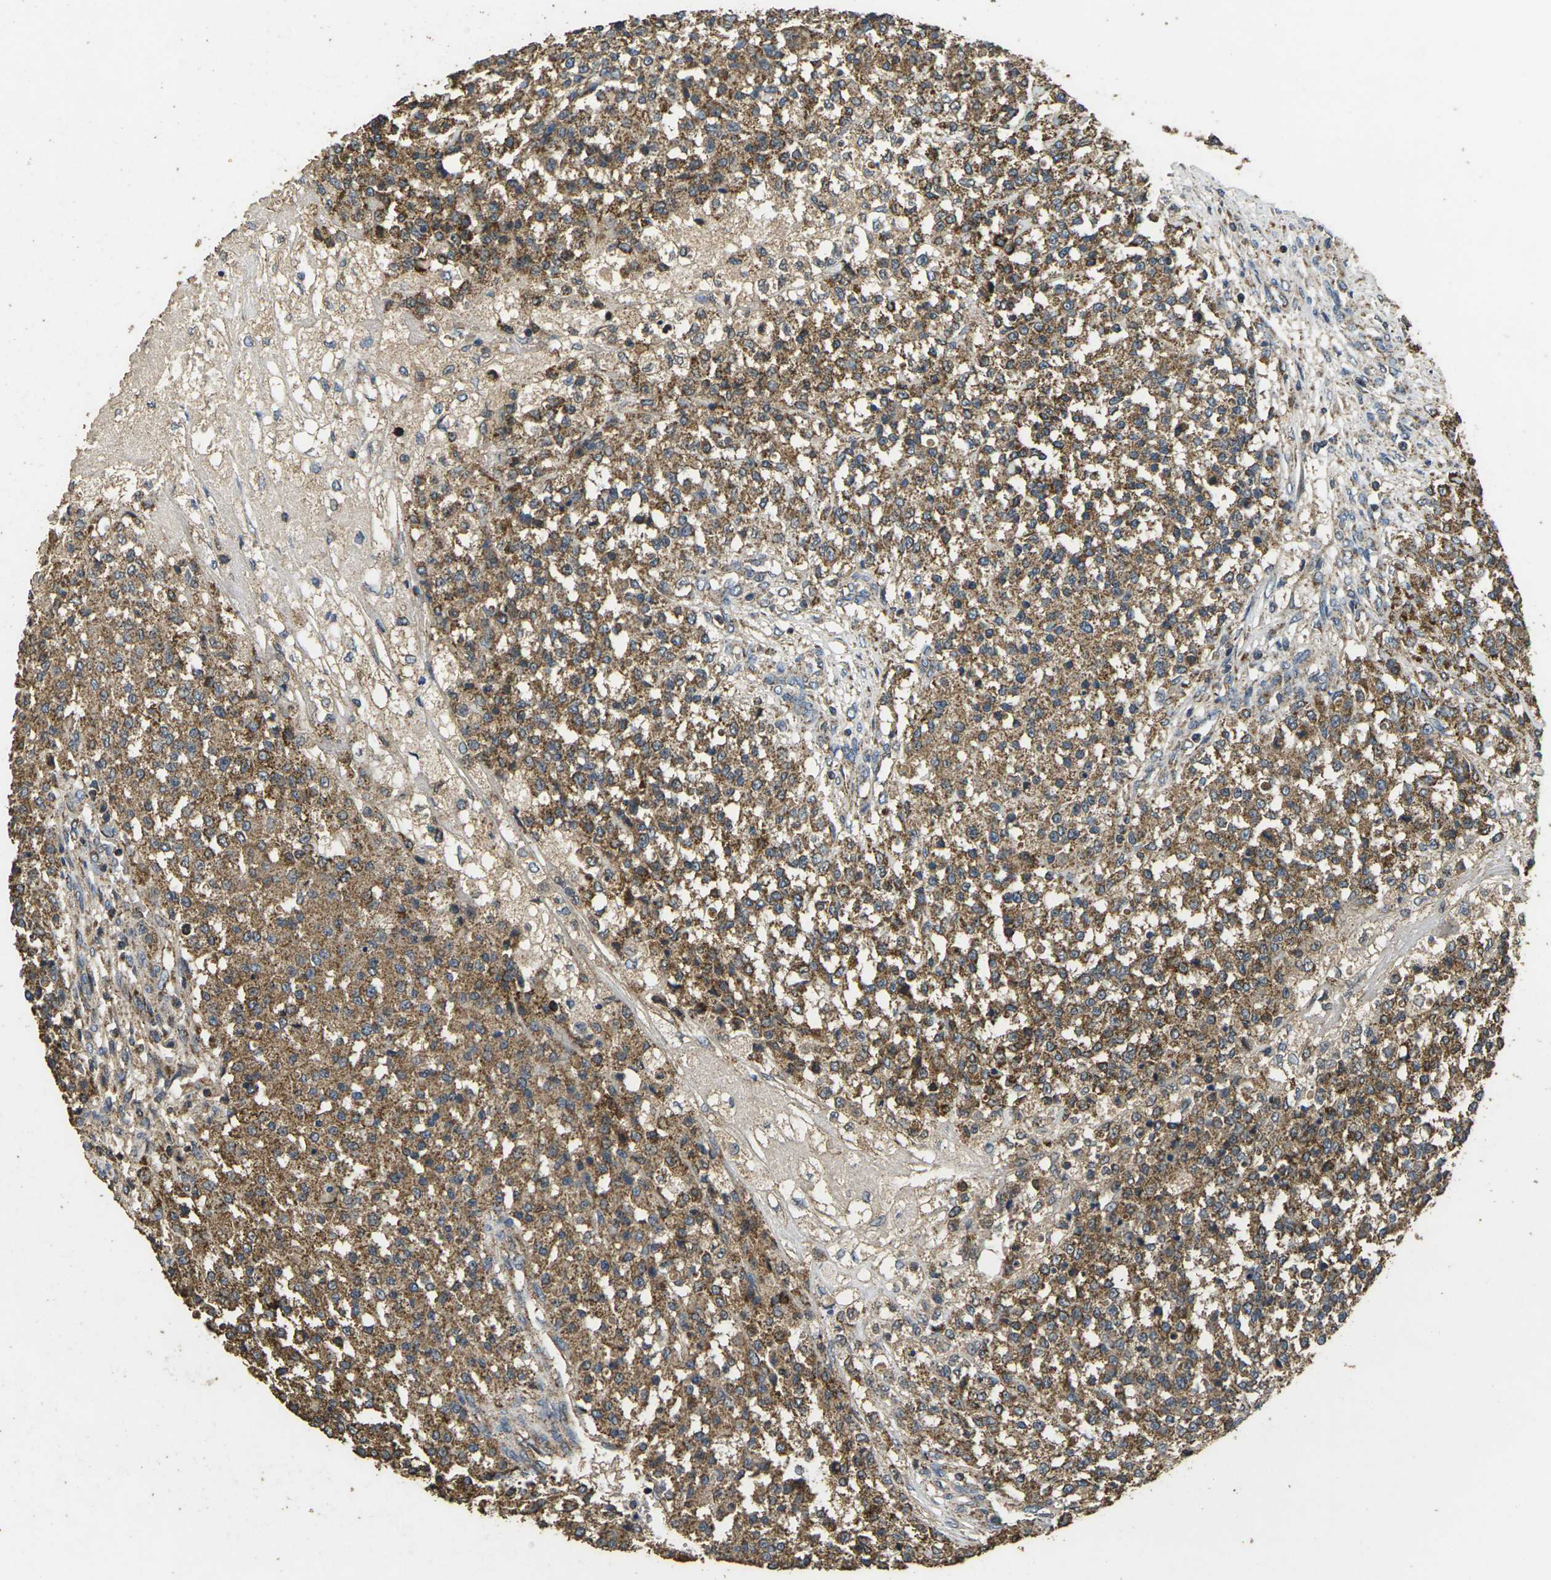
{"staining": {"intensity": "moderate", "quantity": ">75%", "location": "cytoplasmic/membranous"}, "tissue": "testis cancer", "cell_type": "Tumor cells", "image_type": "cancer", "snomed": [{"axis": "morphology", "description": "Seminoma, NOS"}, {"axis": "topography", "description": "Testis"}], "caption": "A brown stain shows moderate cytoplasmic/membranous expression of a protein in human testis cancer tumor cells. Using DAB (brown) and hematoxylin (blue) stains, captured at high magnification using brightfield microscopy.", "gene": "MAPK11", "patient": {"sex": "male", "age": 59}}